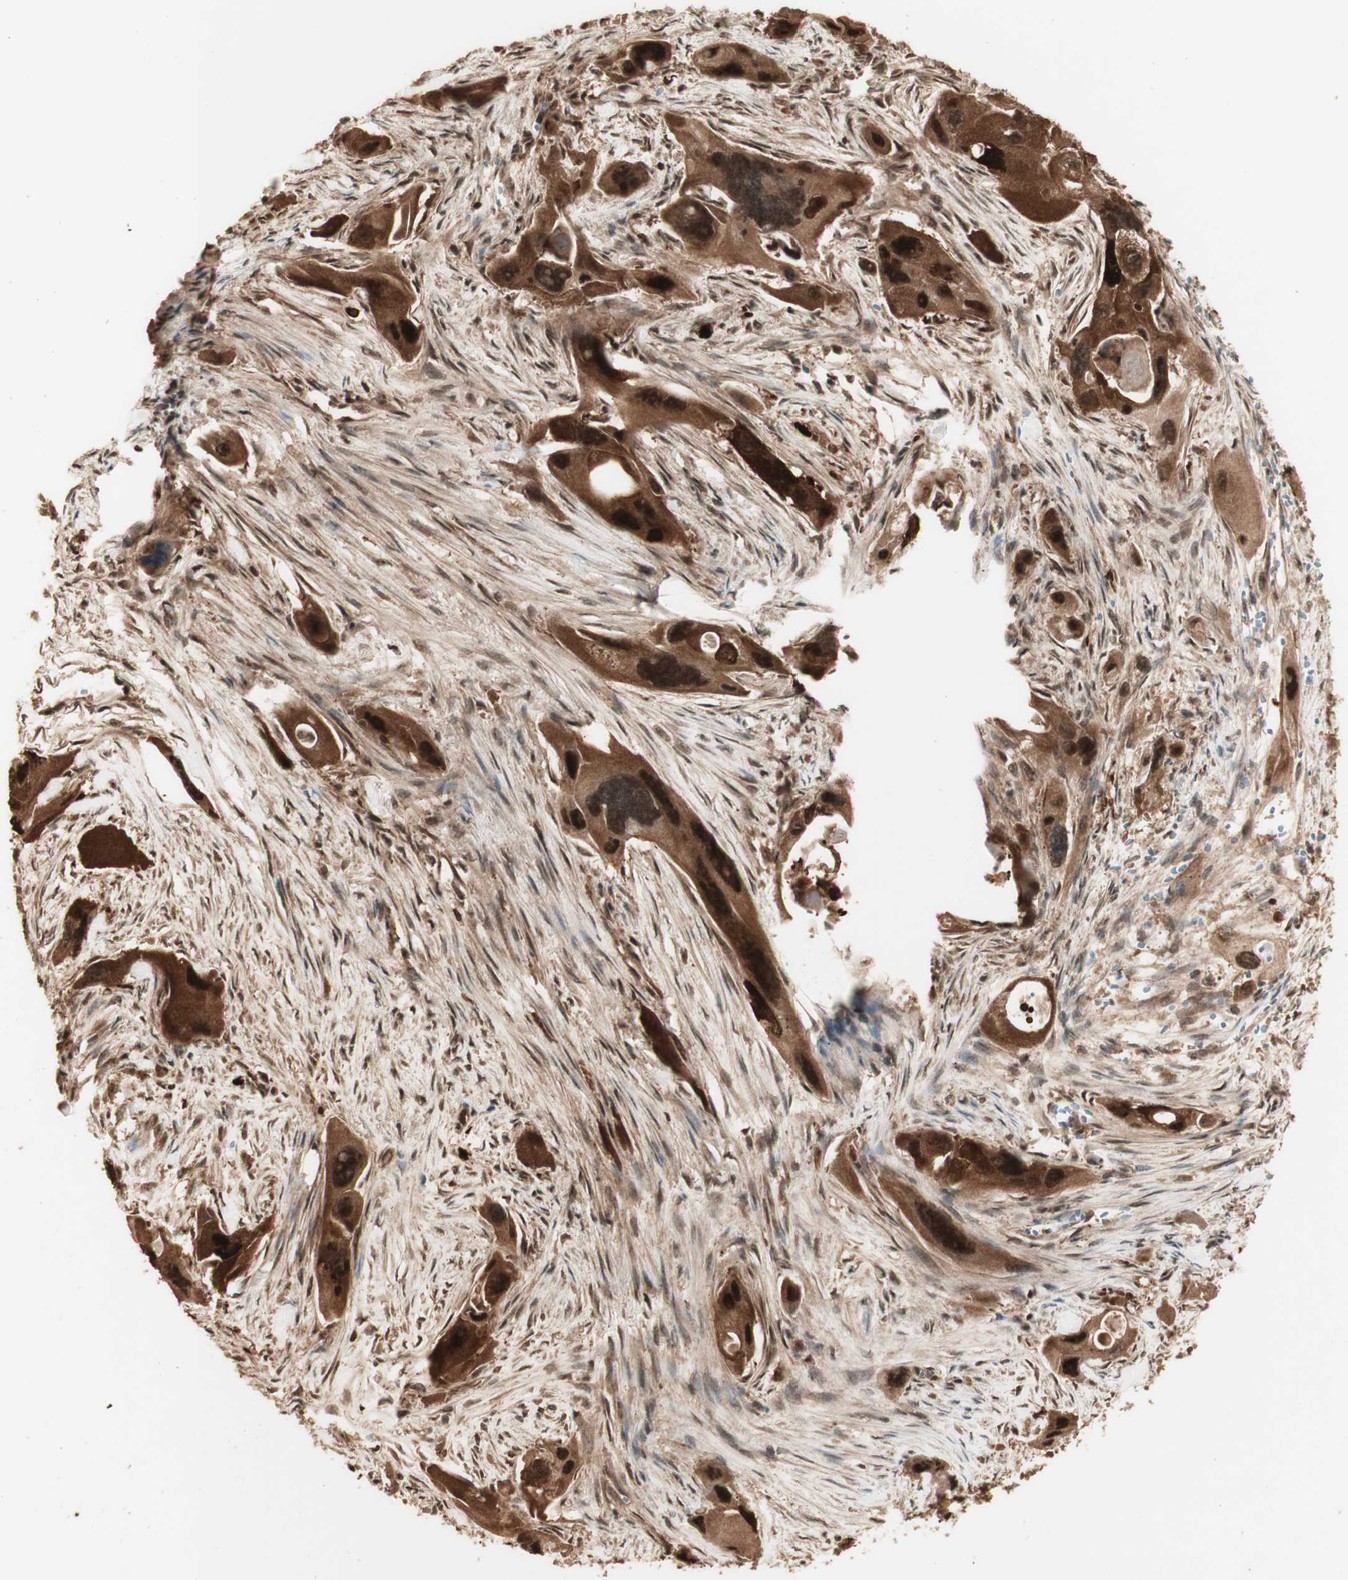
{"staining": {"intensity": "strong", "quantity": ">75%", "location": "cytoplasmic/membranous,nuclear"}, "tissue": "pancreatic cancer", "cell_type": "Tumor cells", "image_type": "cancer", "snomed": [{"axis": "morphology", "description": "Adenocarcinoma, NOS"}, {"axis": "topography", "description": "Pancreas"}], "caption": "High-magnification brightfield microscopy of pancreatic cancer stained with DAB (3,3'-diaminobenzidine) (brown) and counterstained with hematoxylin (blue). tumor cells exhibit strong cytoplasmic/membranous and nuclear positivity is appreciated in about>75% of cells.", "gene": "YWHAB", "patient": {"sex": "male", "age": 73}}